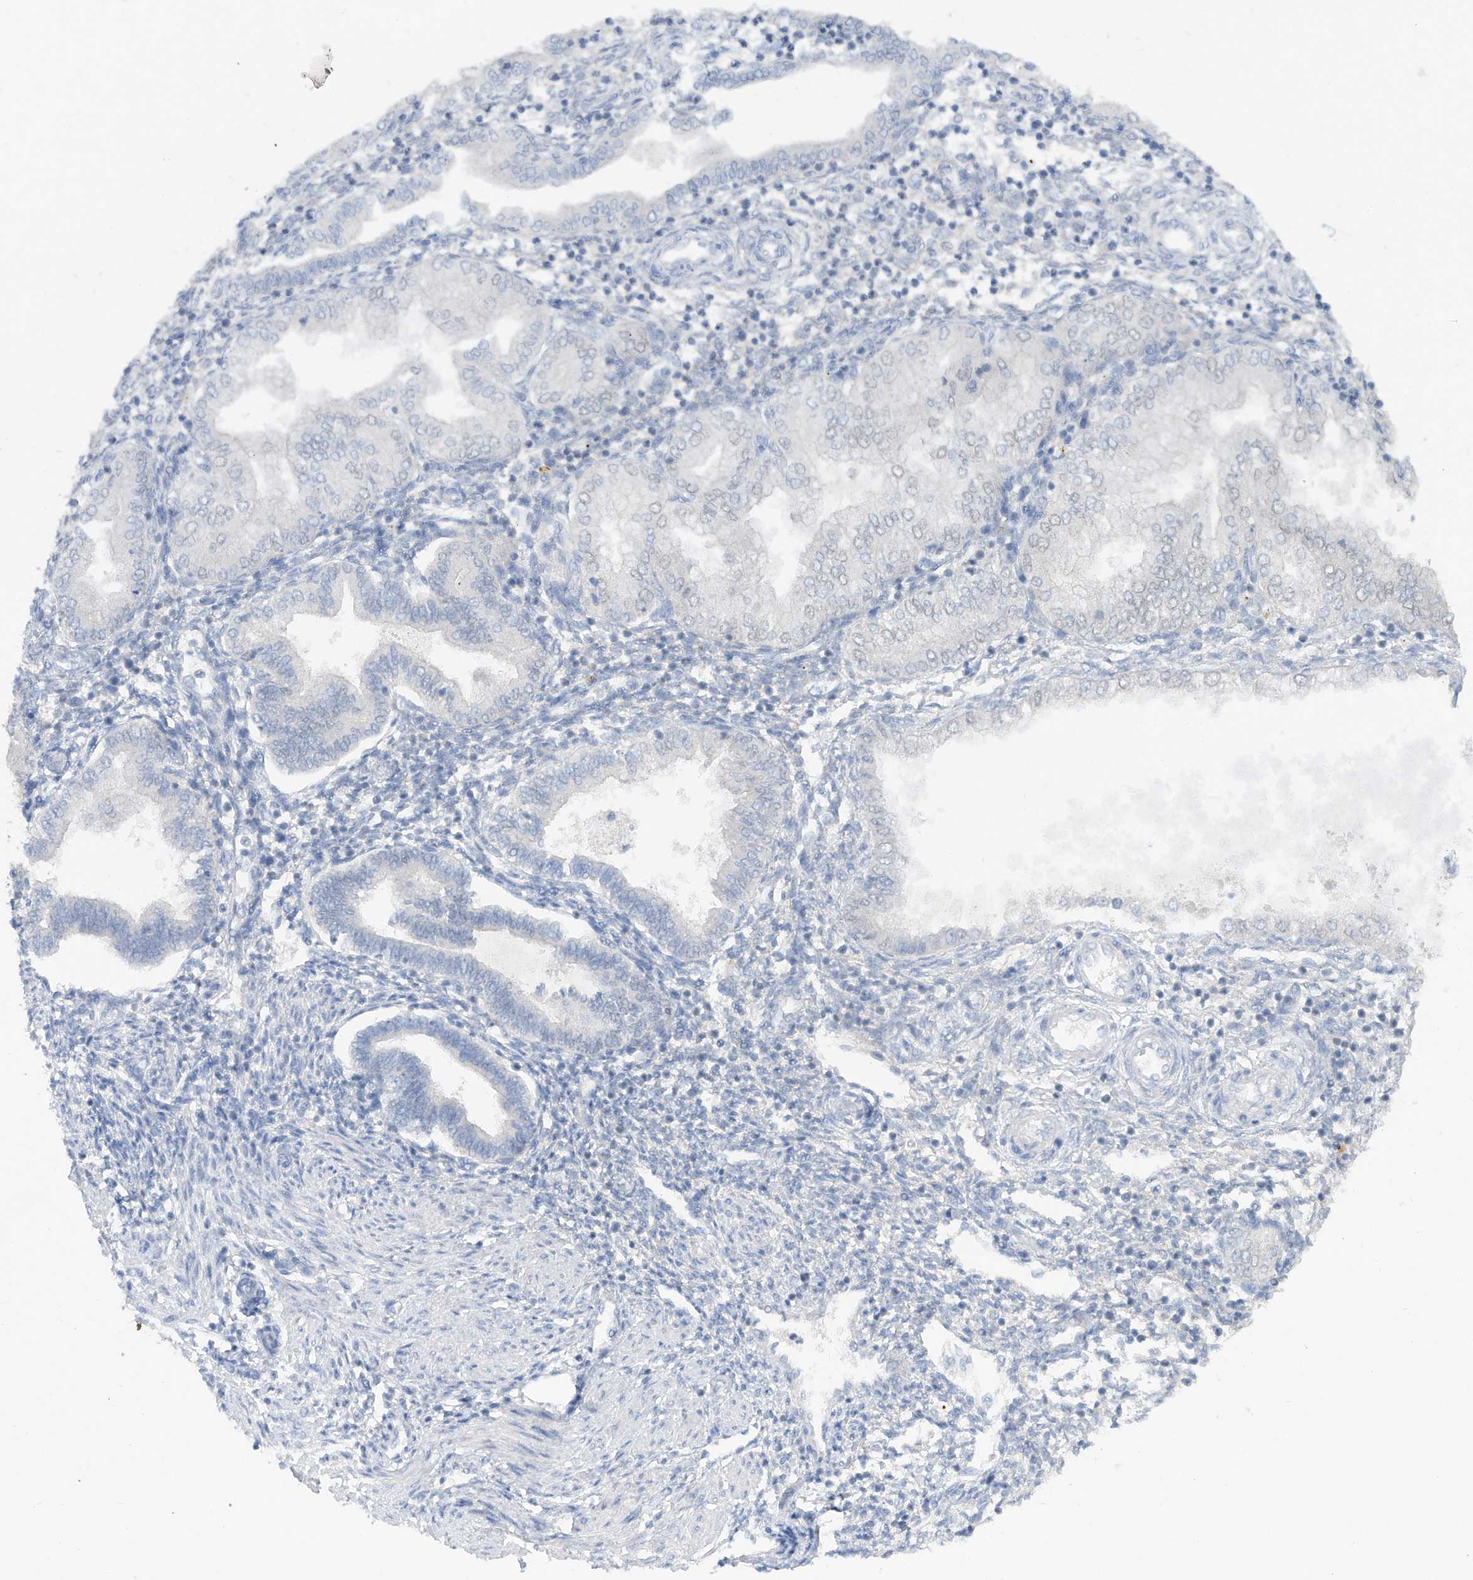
{"staining": {"intensity": "negative", "quantity": "none", "location": "none"}, "tissue": "endometrium", "cell_type": "Cells in endometrial stroma", "image_type": "normal", "snomed": [{"axis": "morphology", "description": "Normal tissue, NOS"}, {"axis": "topography", "description": "Endometrium"}], "caption": "The image demonstrates no significant staining in cells in endometrial stroma of endometrium. (DAB immunohistochemistry visualized using brightfield microscopy, high magnification).", "gene": "HAS3", "patient": {"sex": "female", "age": 53}}